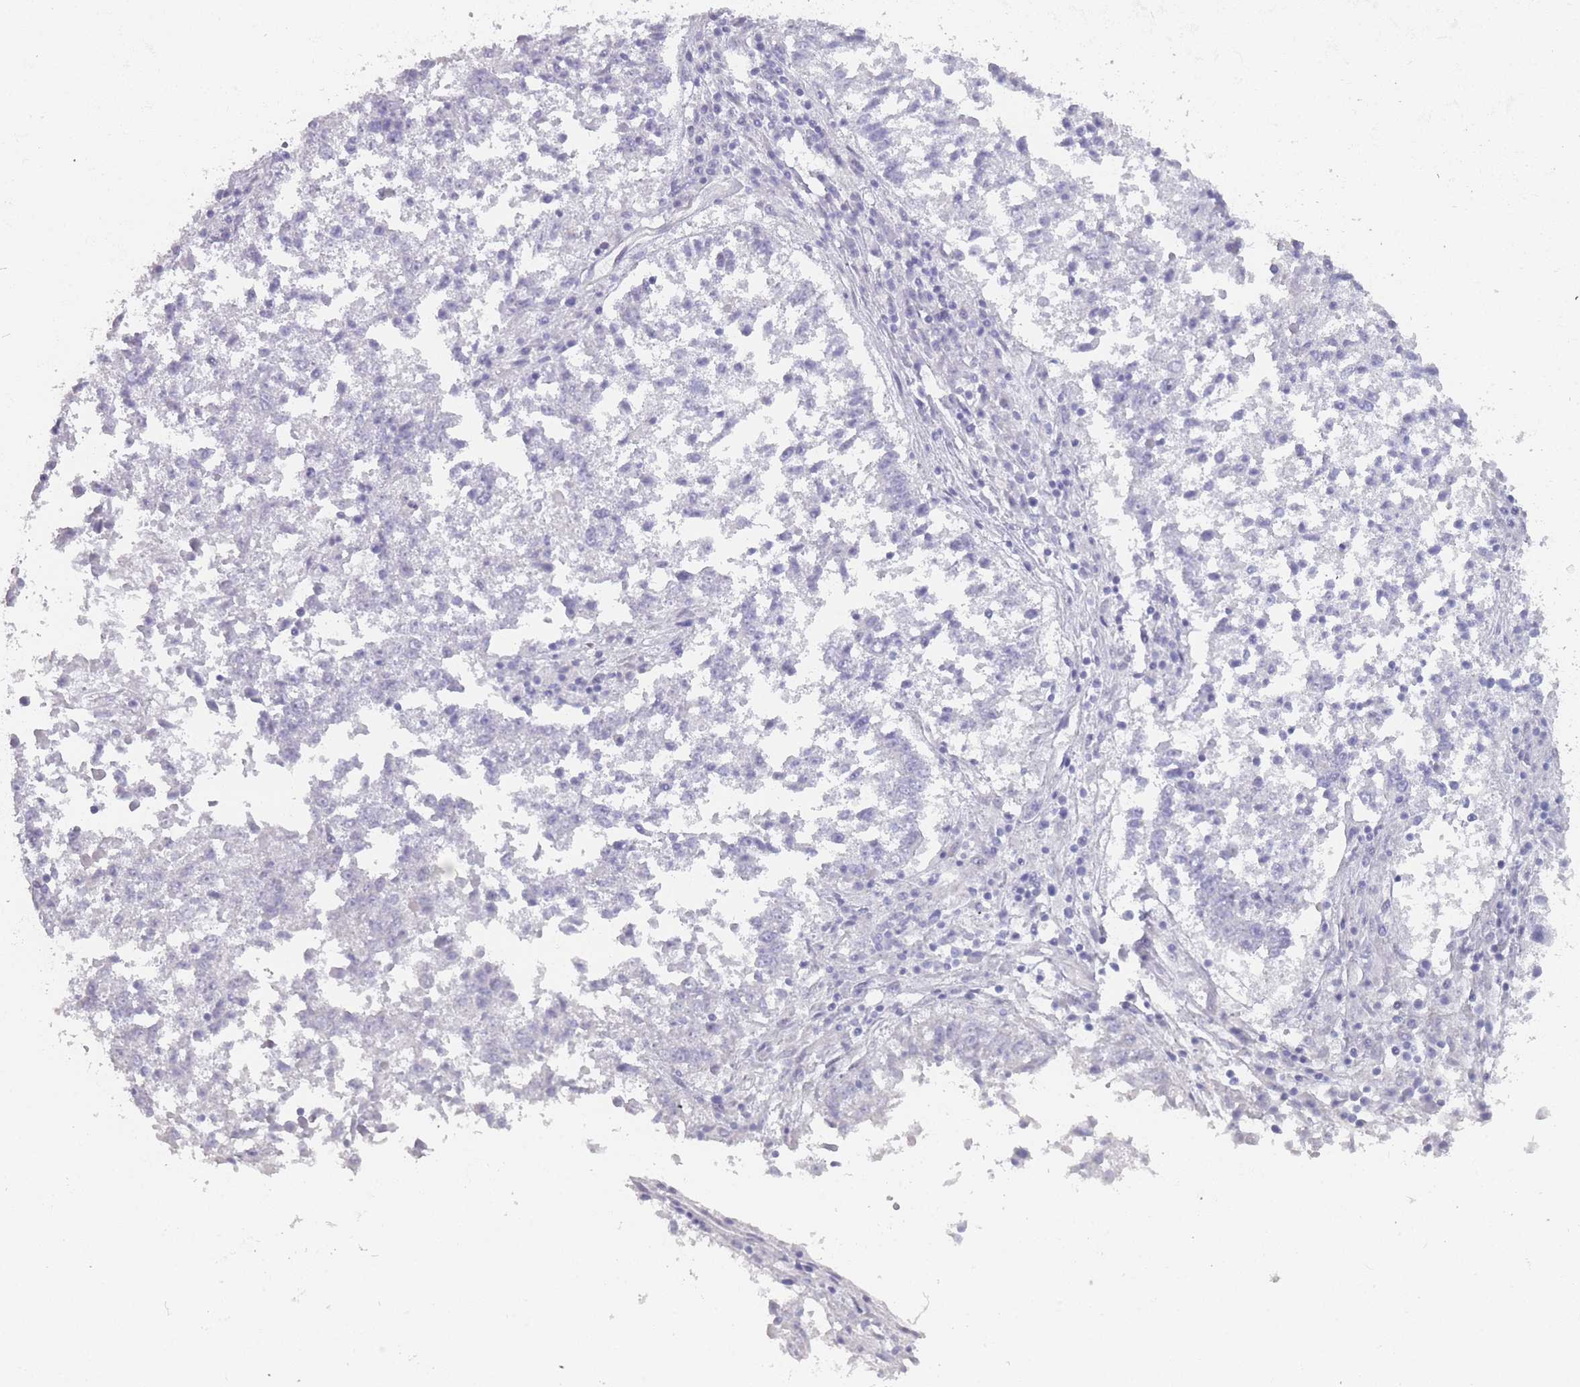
{"staining": {"intensity": "negative", "quantity": "none", "location": "none"}, "tissue": "lung cancer", "cell_type": "Tumor cells", "image_type": "cancer", "snomed": [{"axis": "morphology", "description": "Squamous cell carcinoma, NOS"}, {"axis": "topography", "description": "Lung"}], "caption": "Immunohistochemical staining of human squamous cell carcinoma (lung) reveals no significant positivity in tumor cells.", "gene": "ROS1", "patient": {"sex": "male", "age": 73}}